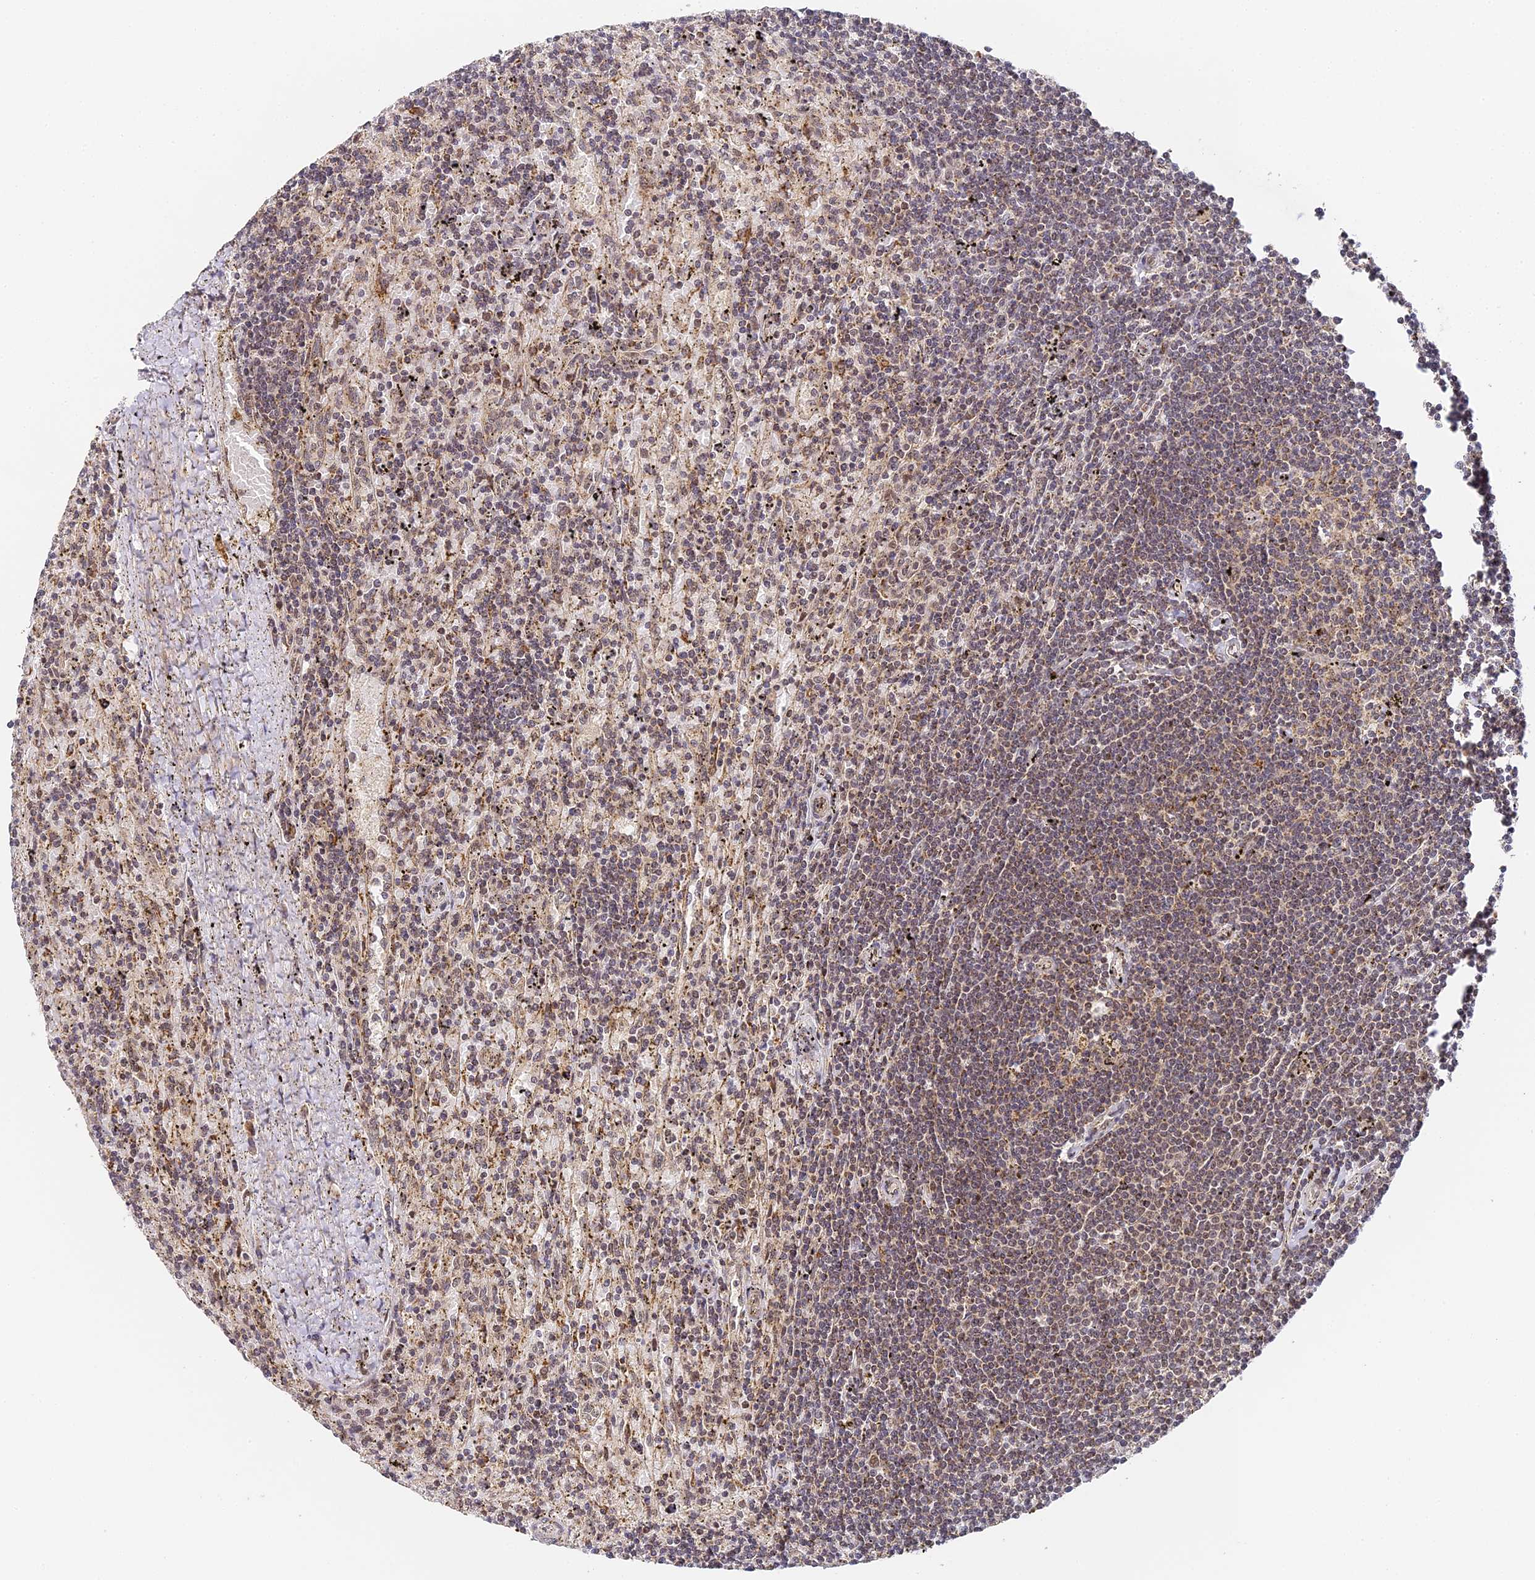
{"staining": {"intensity": "weak", "quantity": "25%-75%", "location": "nuclear"}, "tissue": "lymphoma", "cell_type": "Tumor cells", "image_type": "cancer", "snomed": [{"axis": "morphology", "description": "Malignant lymphoma, non-Hodgkin's type, Low grade"}, {"axis": "topography", "description": "Spleen"}], "caption": "This is a photomicrograph of IHC staining of low-grade malignant lymphoma, non-Hodgkin's type, which shows weak positivity in the nuclear of tumor cells.", "gene": "DNAAF10", "patient": {"sex": "male", "age": 76}}